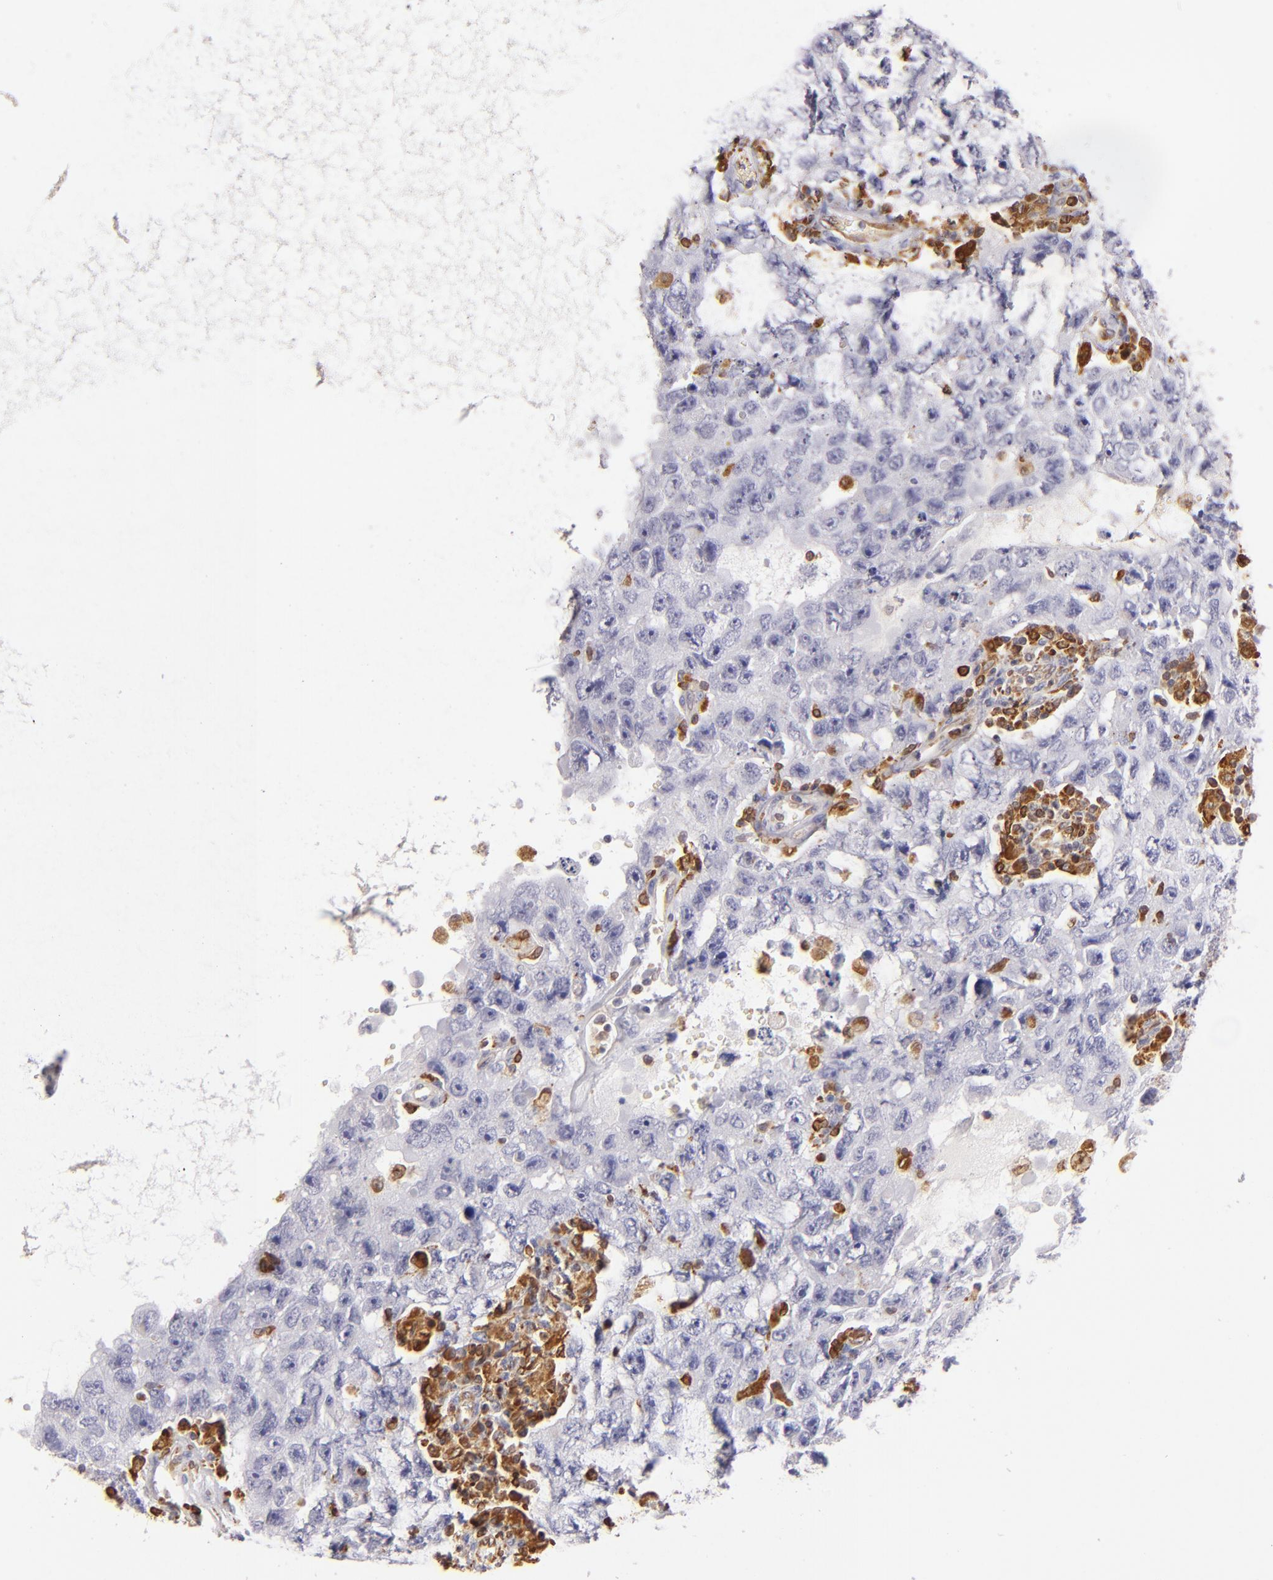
{"staining": {"intensity": "negative", "quantity": "none", "location": "none"}, "tissue": "testis cancer", "cell_type": "Tumor cells", "image_type": "cancer", "snomed": [{"axis": "morphology", "description": "Carcinoma, Embryonal, NOS"}, {"axis": "topography", "description": "Testis"}], "caption": "Immunohistochemistry (IHC) photomicrograph of embryonal carcinoma (testis) stained for a protein (brown), which demonstrates no staining in tumor cells.", "gene": "CD74", "patient": {"sex": "male", "age": 26}}